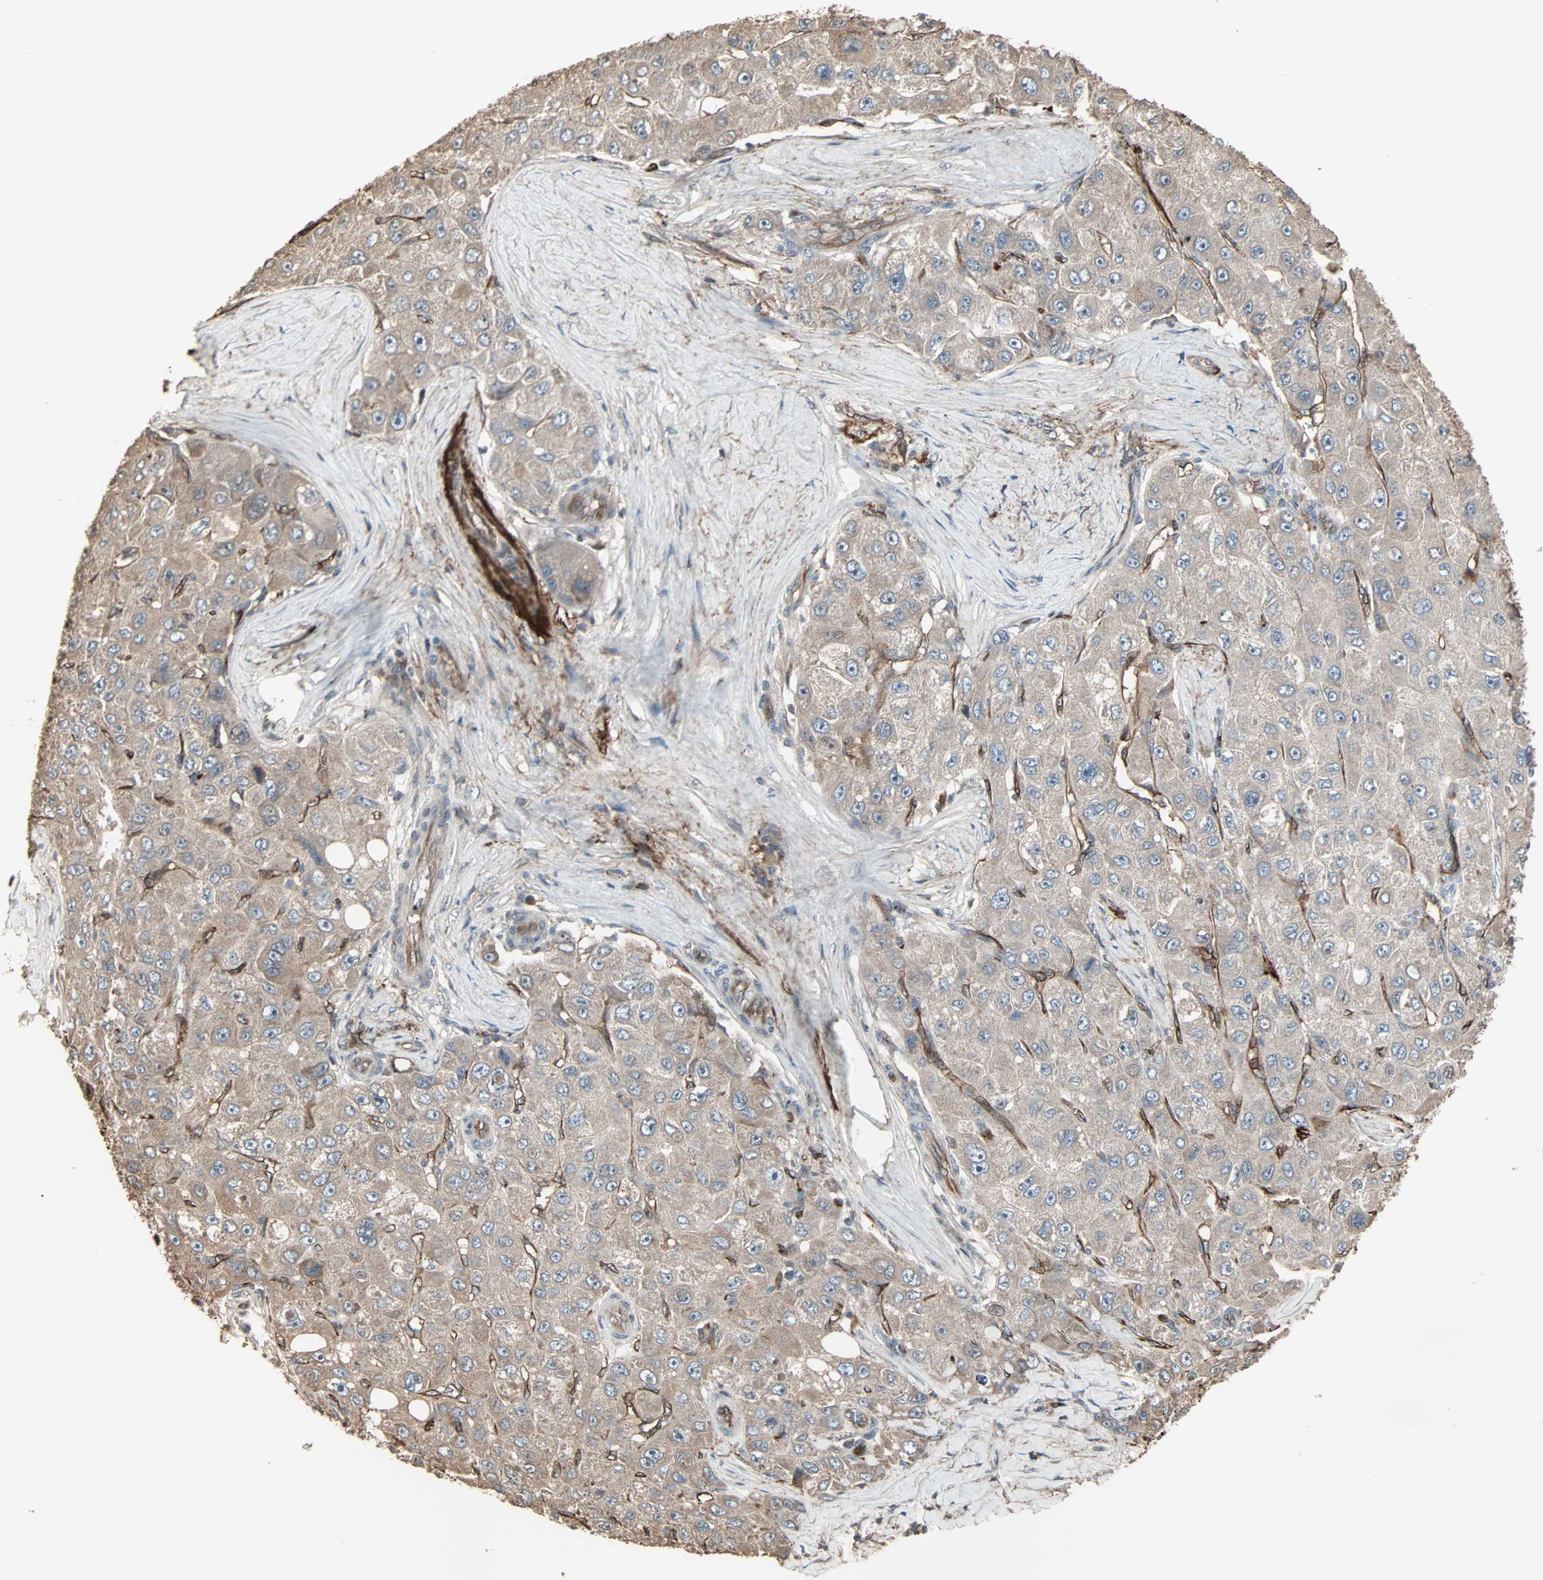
{"staining": {"intensity": "weak", "quantity": ">75%", "location": "cytoplasmic/membranous"}, "tissue": "liver cancer", "cell_type": "Tumor cells", "image_type": "cancer", "snomed": [{"axis": "morphology", "description": "Carcinoma, Hepatocellular, NOS"}, {"axis": "topography", "description": "Liver"}], "caption": "Tumor cells show weak cytoplasmic/membranous expression in about >75% of cells in liver cancer (hepatocellular carcinoma). (DAB (3,3'-diaminobenzidine) IHC, brown staining for protein, blue staining for nuclei).", "gene": "CALCRL", "patient": {"sex": "male", "age": 80}}